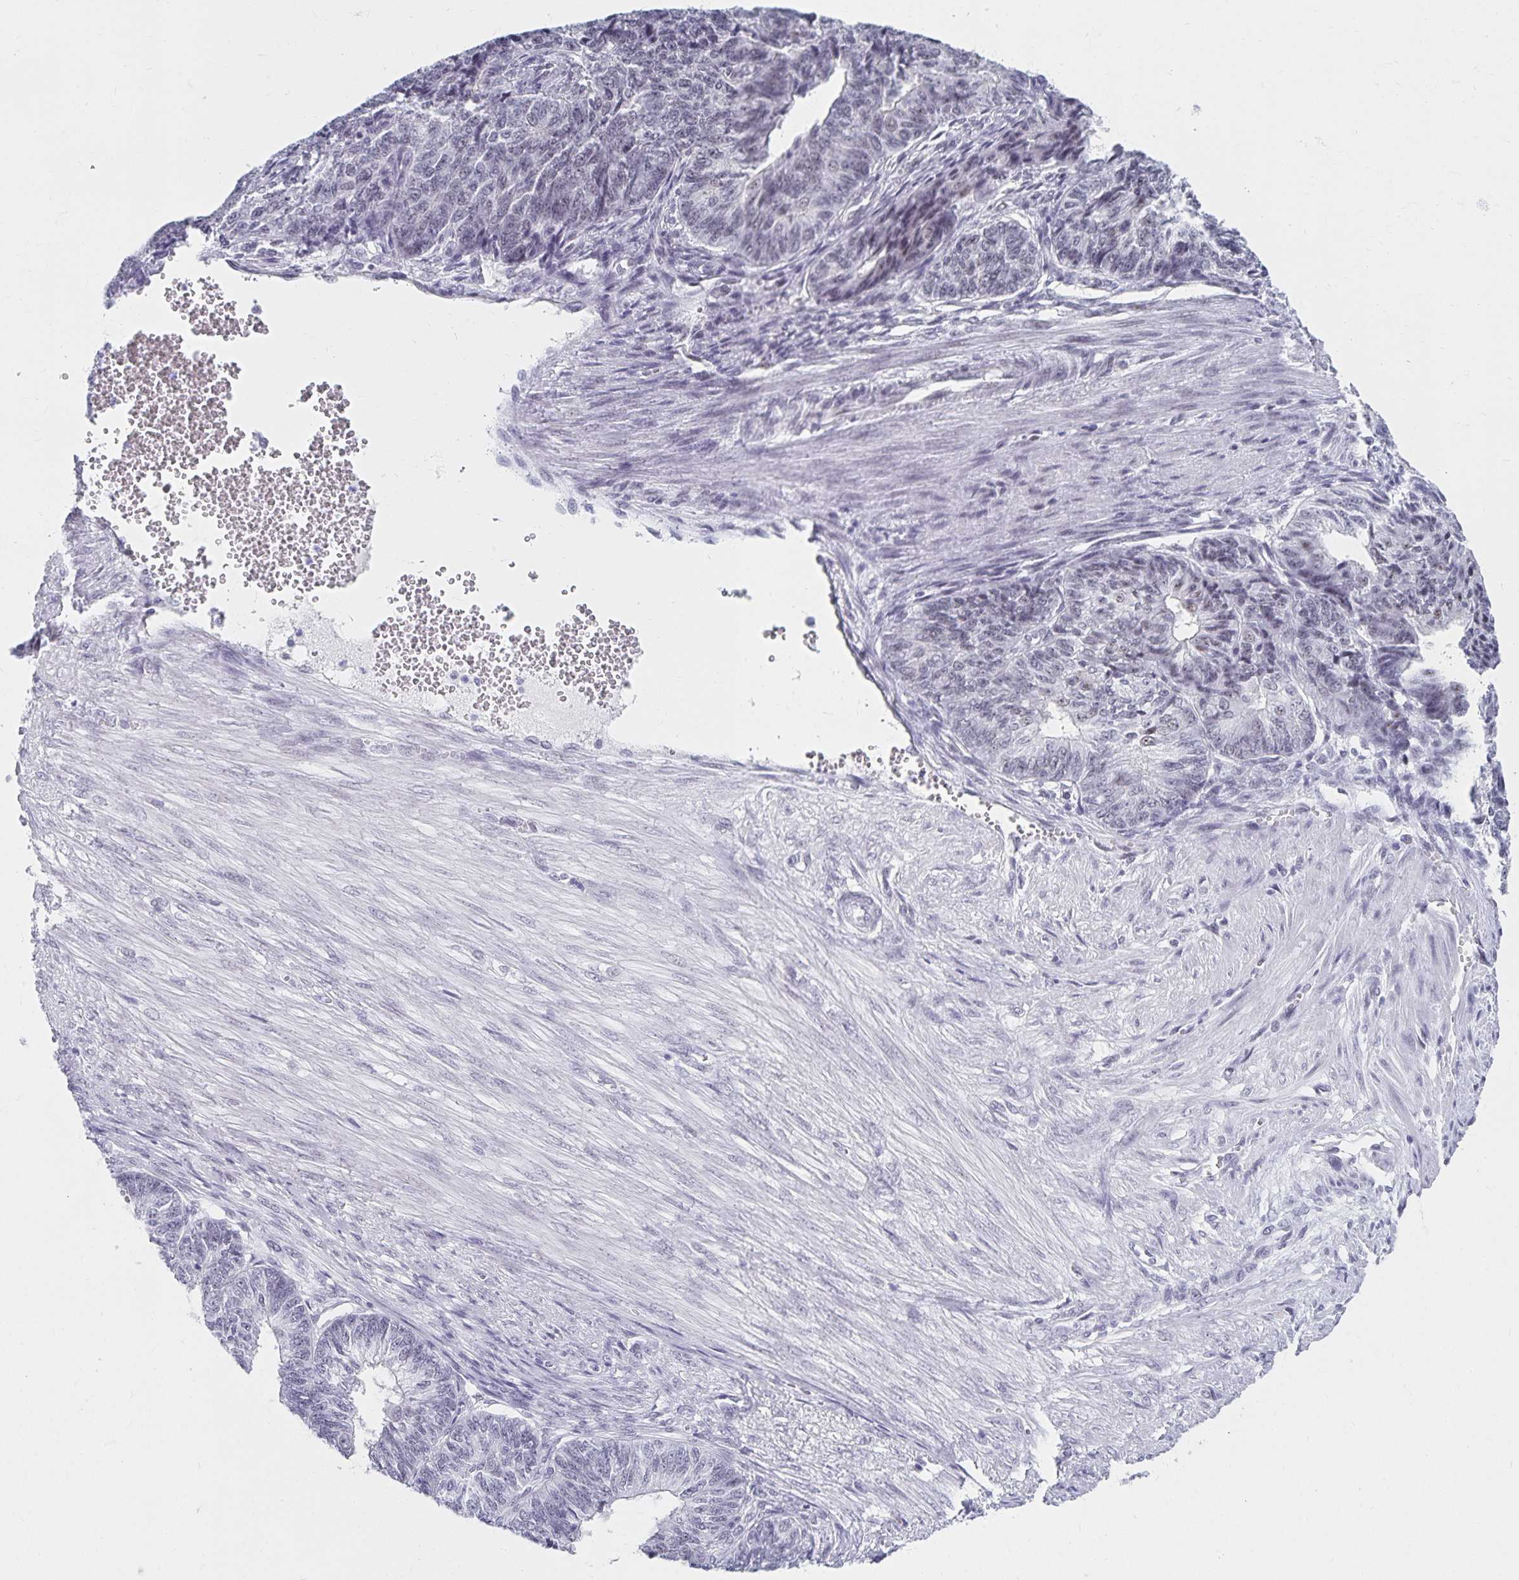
{"staining": {"intensity": "negative", "quantity": "none", "location": "none"}, "tissue": "endometrial cancer", "cell_type": "Tumor cells", "image_type": "cancer", "snomed": [{"axis": "morphology", "description": "Adenocarcinoma, NOS"}, {"axis": "topography", "description": "Endometrium"}], "caption": "DAB immunohistochemical staining of endometrial cancer displays no significant staining in tumor cells.", "gene": "C20orf85", "patient": {"sex": "female", "age": 32}}